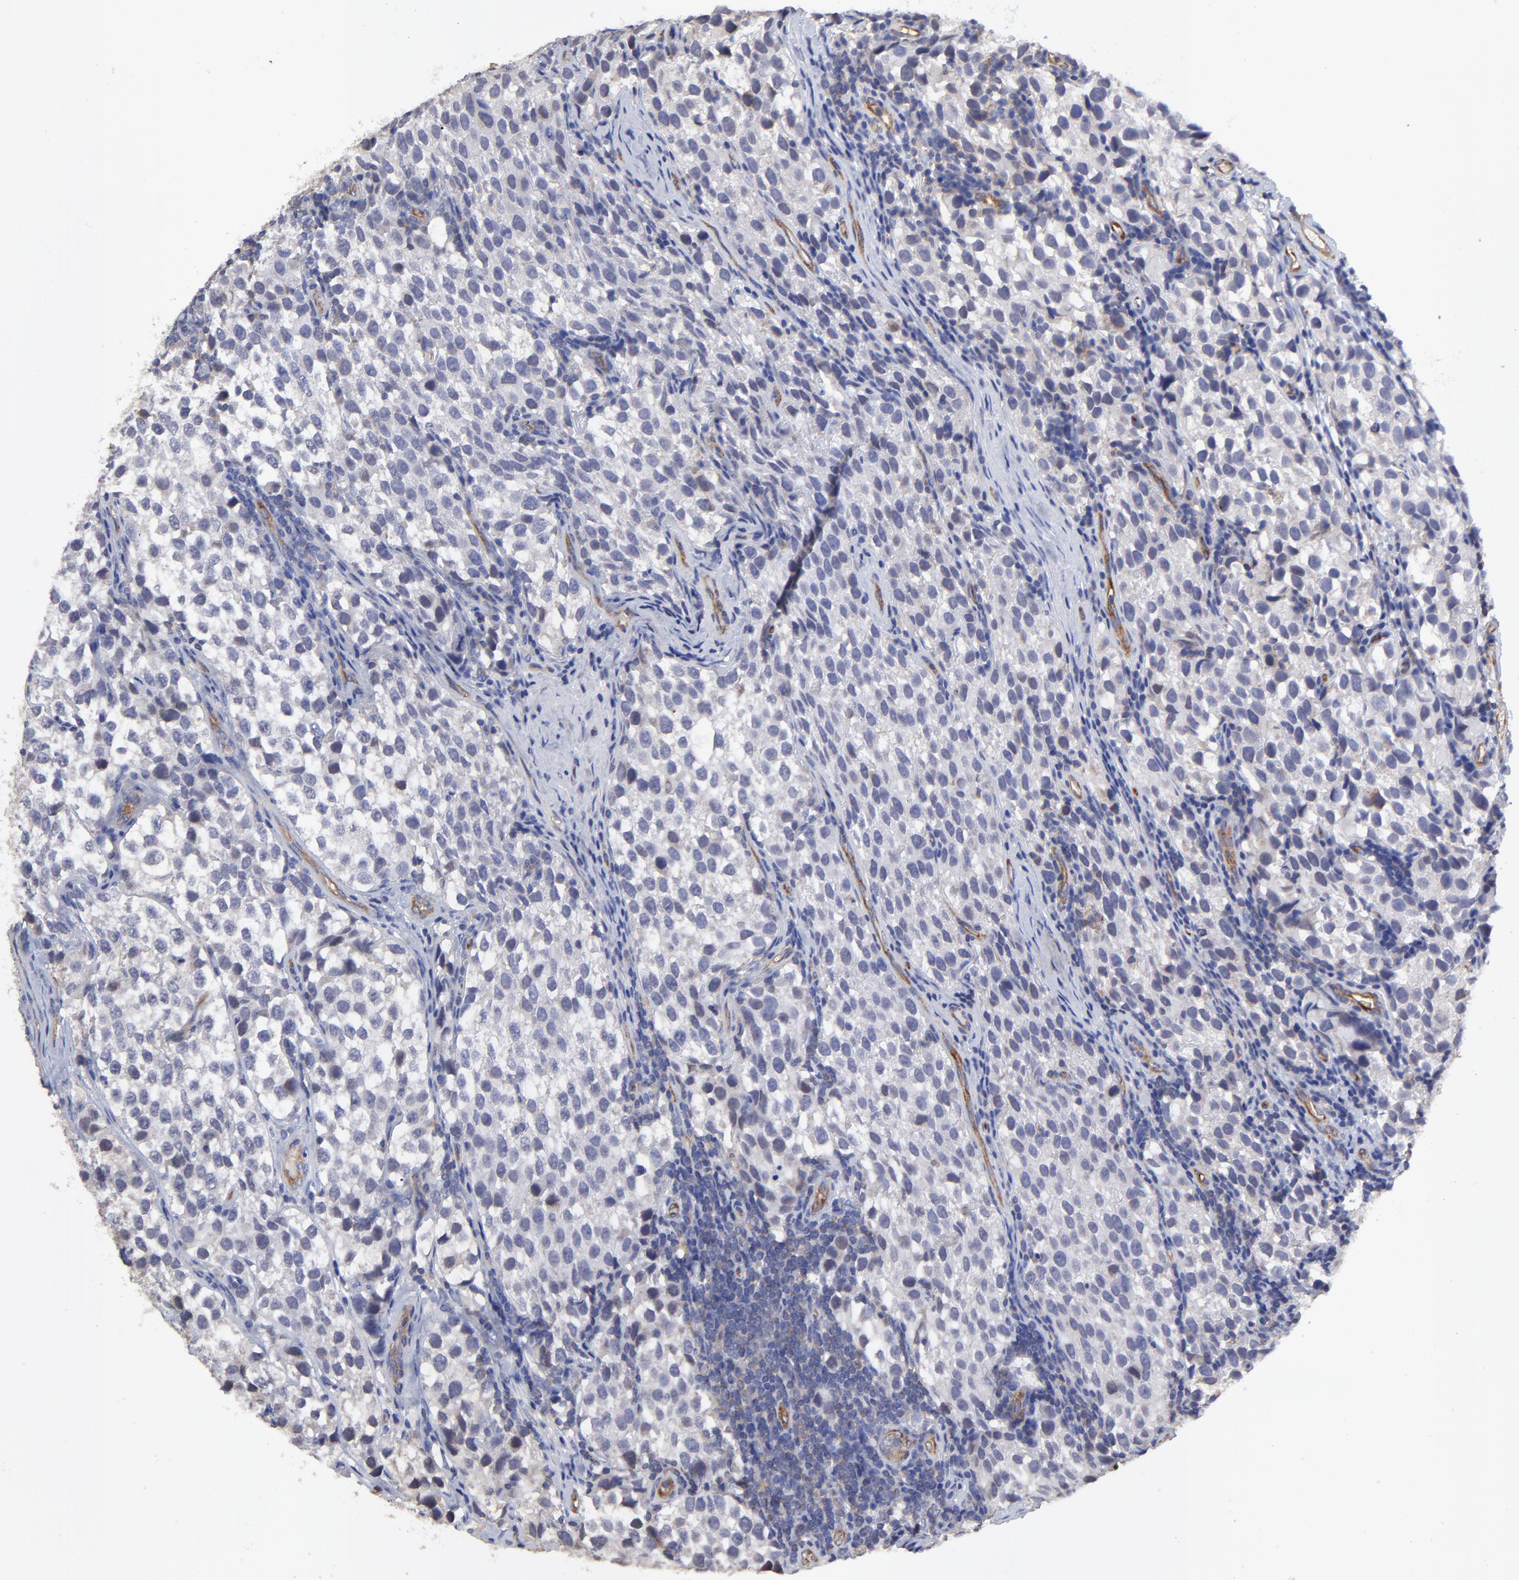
{"staining": {"intensity": "negative", "quantity": "none", "location": "none"}, "tissue": "testis cancer", "cell_type": "Tumor cells", "image_type": "cancer", "snomed": [{"axis": "morphology", "description": "Seminoma, NOS"}, {"axis": "topography", "description": "Testis"}], "caption": "Seminoma (testis) was stained to show a protein in brown. There is no significant expression in tumor cells.", "gene": "SULF2", "patient": {"sex": "male", "age": 39}}